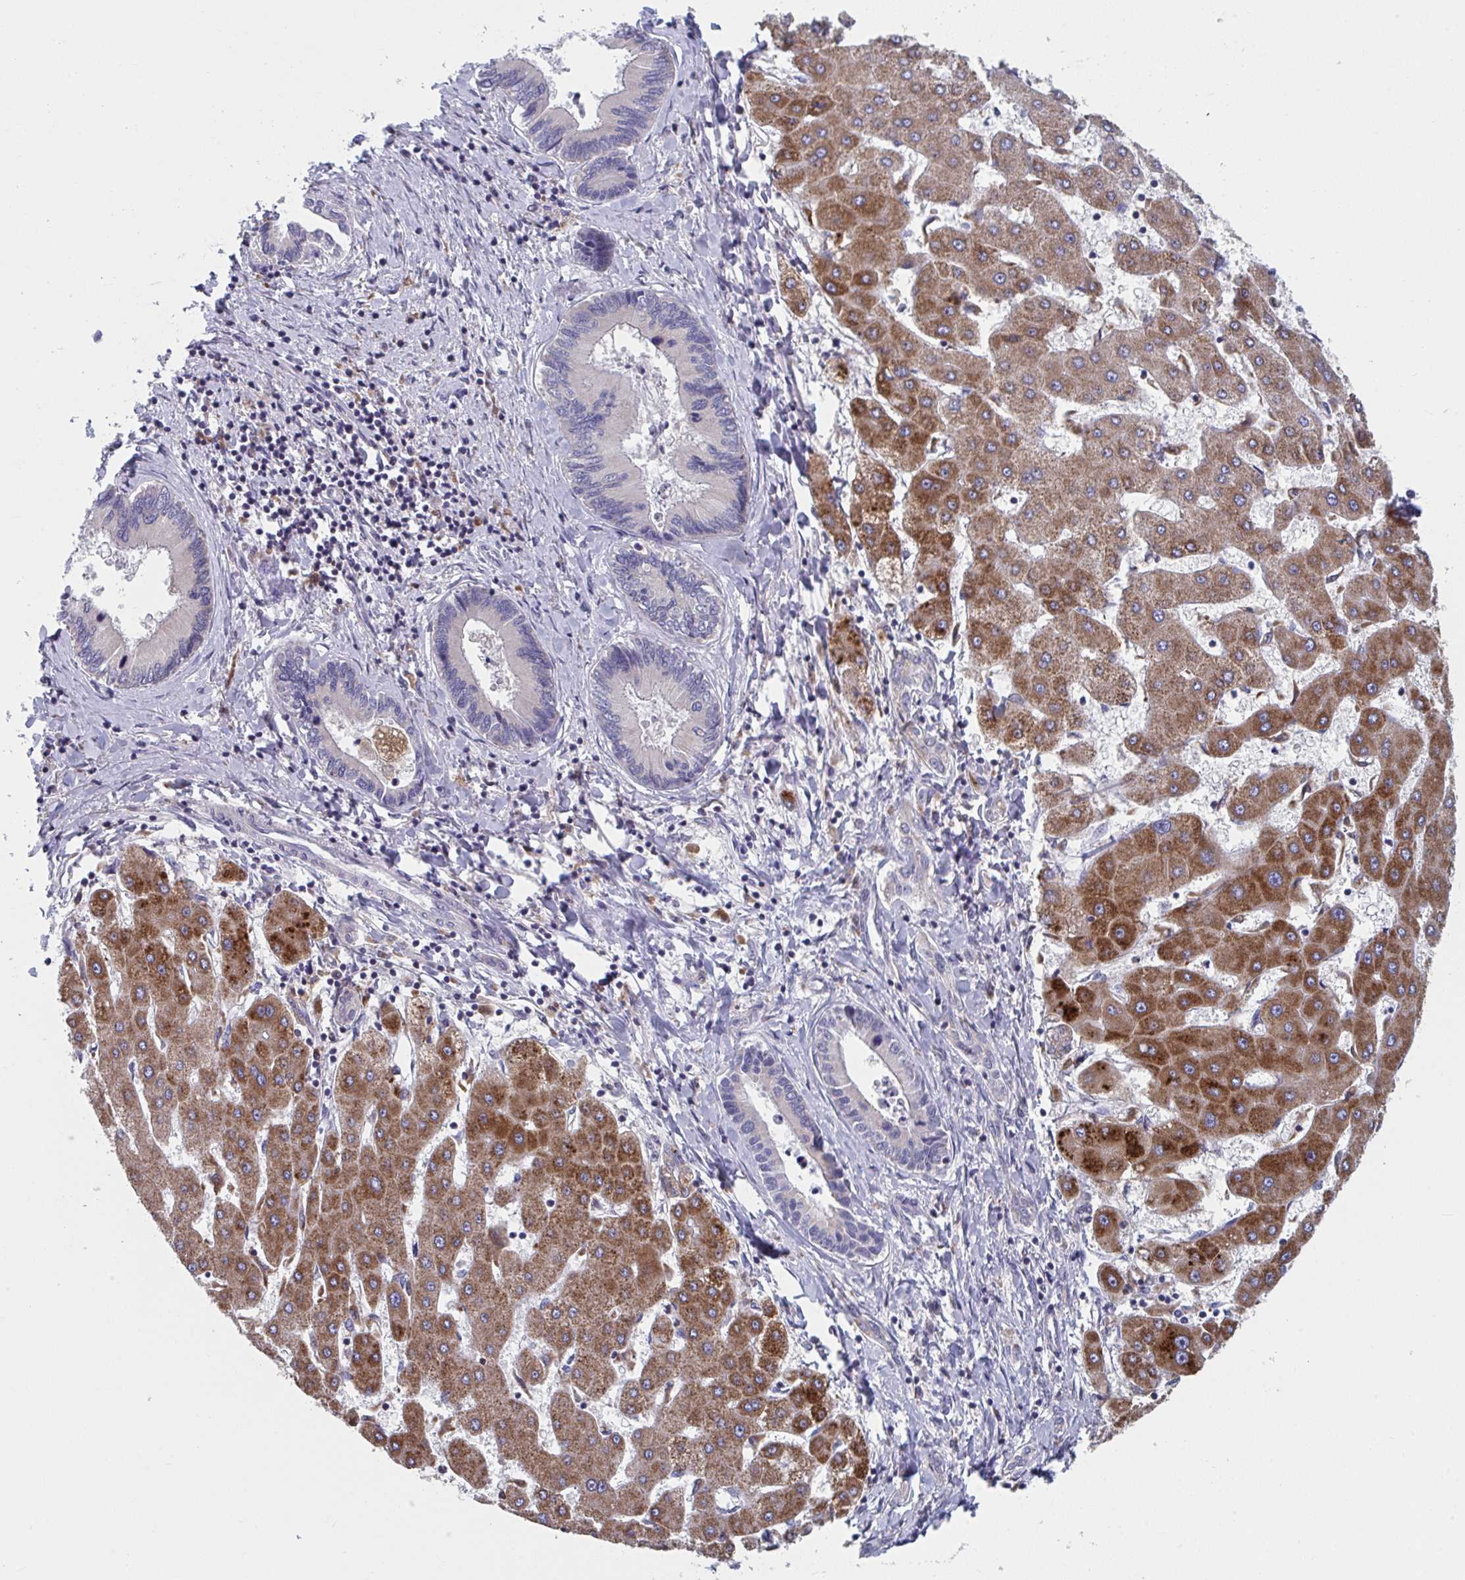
{"staining": {"intensity": "negative", "quantity": "none", "location": "none"}, "tissue": "liver cancer", "cell_type": "Tumor cells", "image_type": "cancer", "snomed": [{"axis": "morphology", "description": "Cholangiocarcinoma"}, {"axis": "topography", "description": "Liver"}], "caption": "Liver cholangiocarcinoma was stained to show a protein in brown. There is no significant expression in tumor cells. The staining is performed using DAB brown chromogen with nuclei counter-stained in using hematoxylin.", "gene": "NIPSNAP1", "patient": {"sex": "male", "age": 66}}